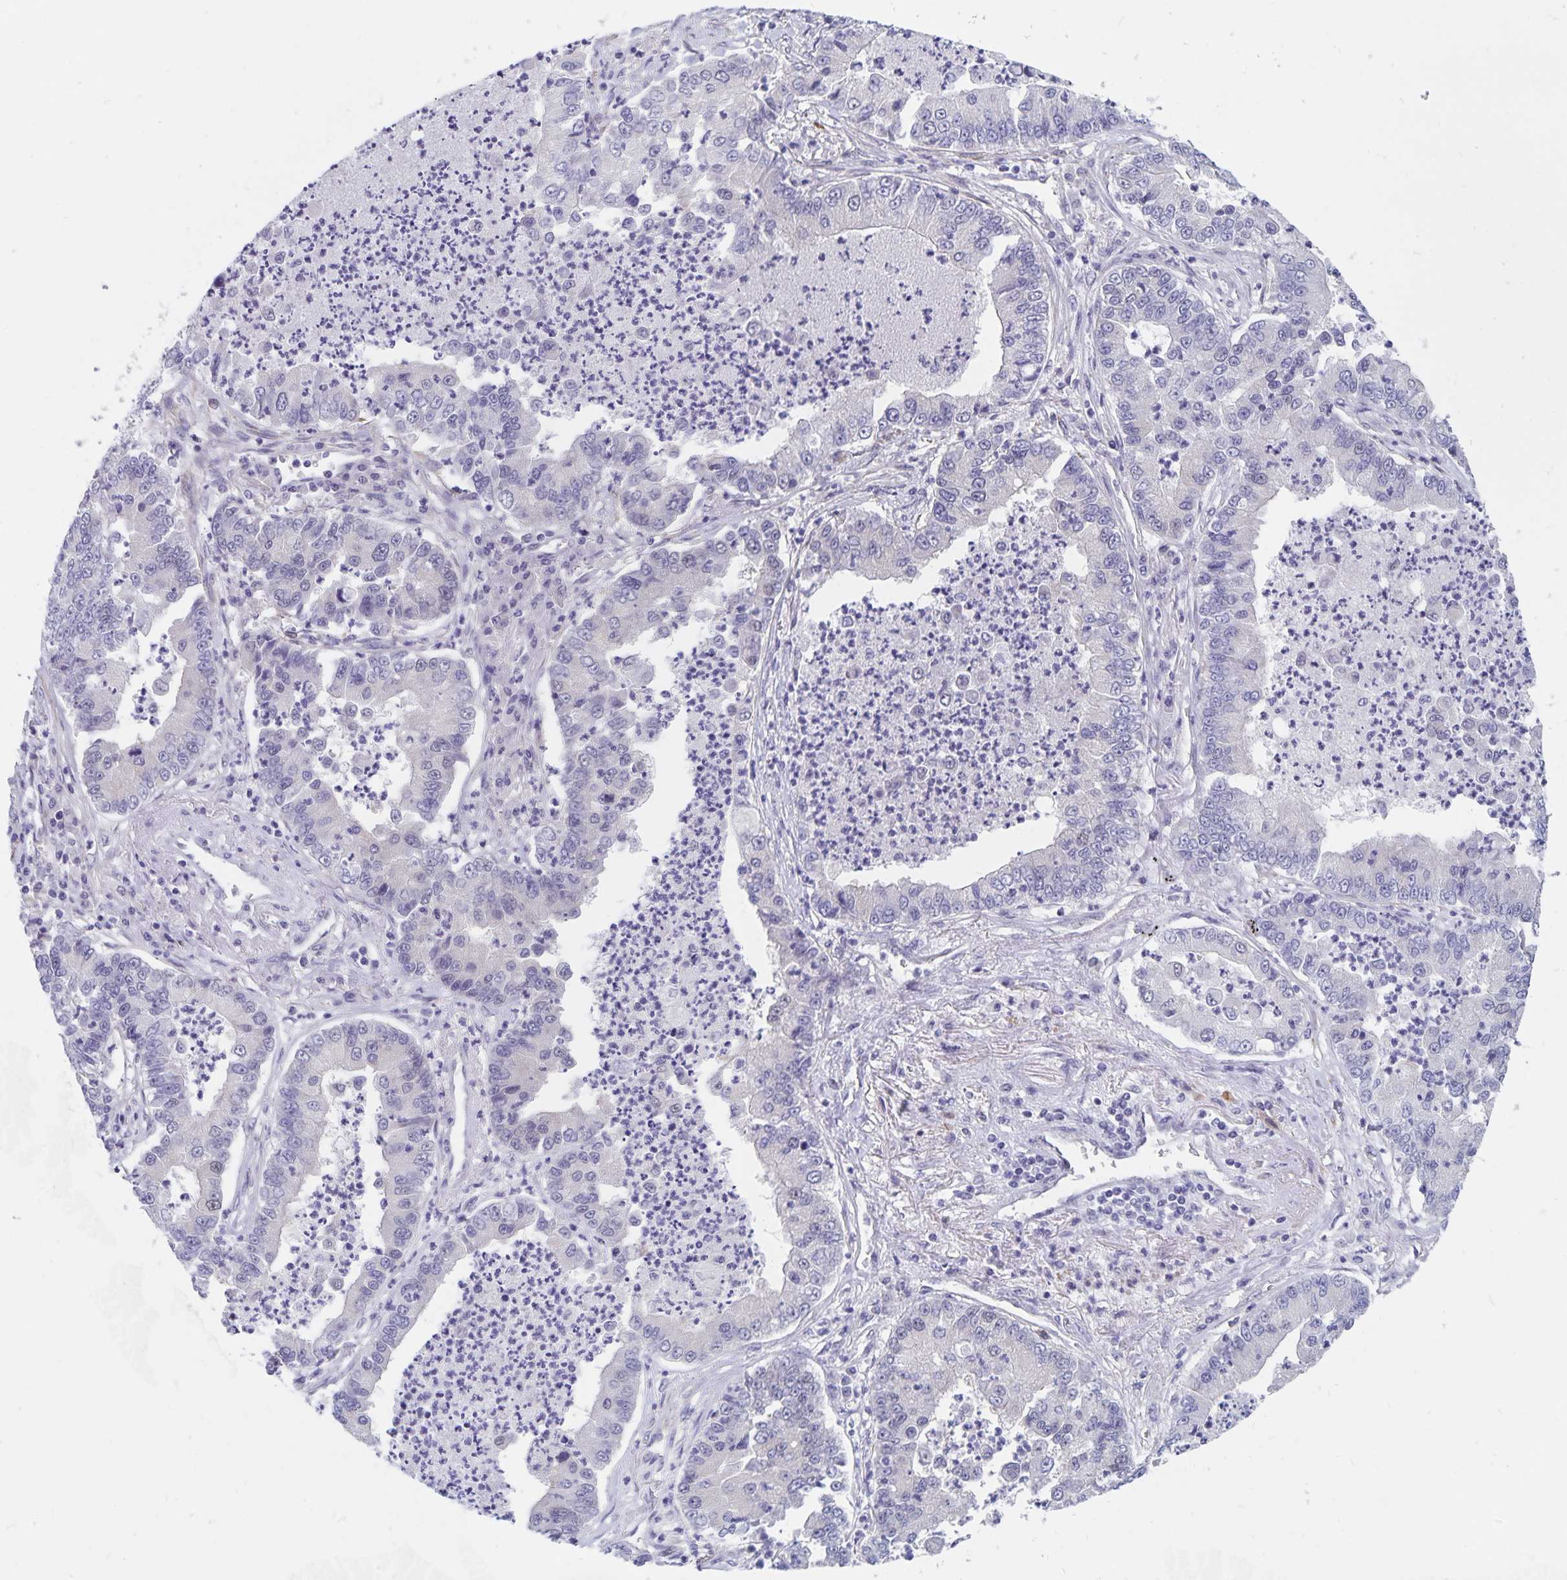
{"staining": {"intensity": "negative", "quantity": "none", "location": "none"}, "tissue": "lung cancer", "cell_type": "Tumor cells", "image_type": "cancer", "snomed": [{"axis": "morphology", "description": "Adenocarcinoma, NOS"}, {"axis": "topography", "description": "Lung"}], "caption": "This is an IHC image of adenocarcinoma (lung). There is no expression in tumor cells.", "gene": "BAG6", "patient": {"sex": "female", "age": 57}}